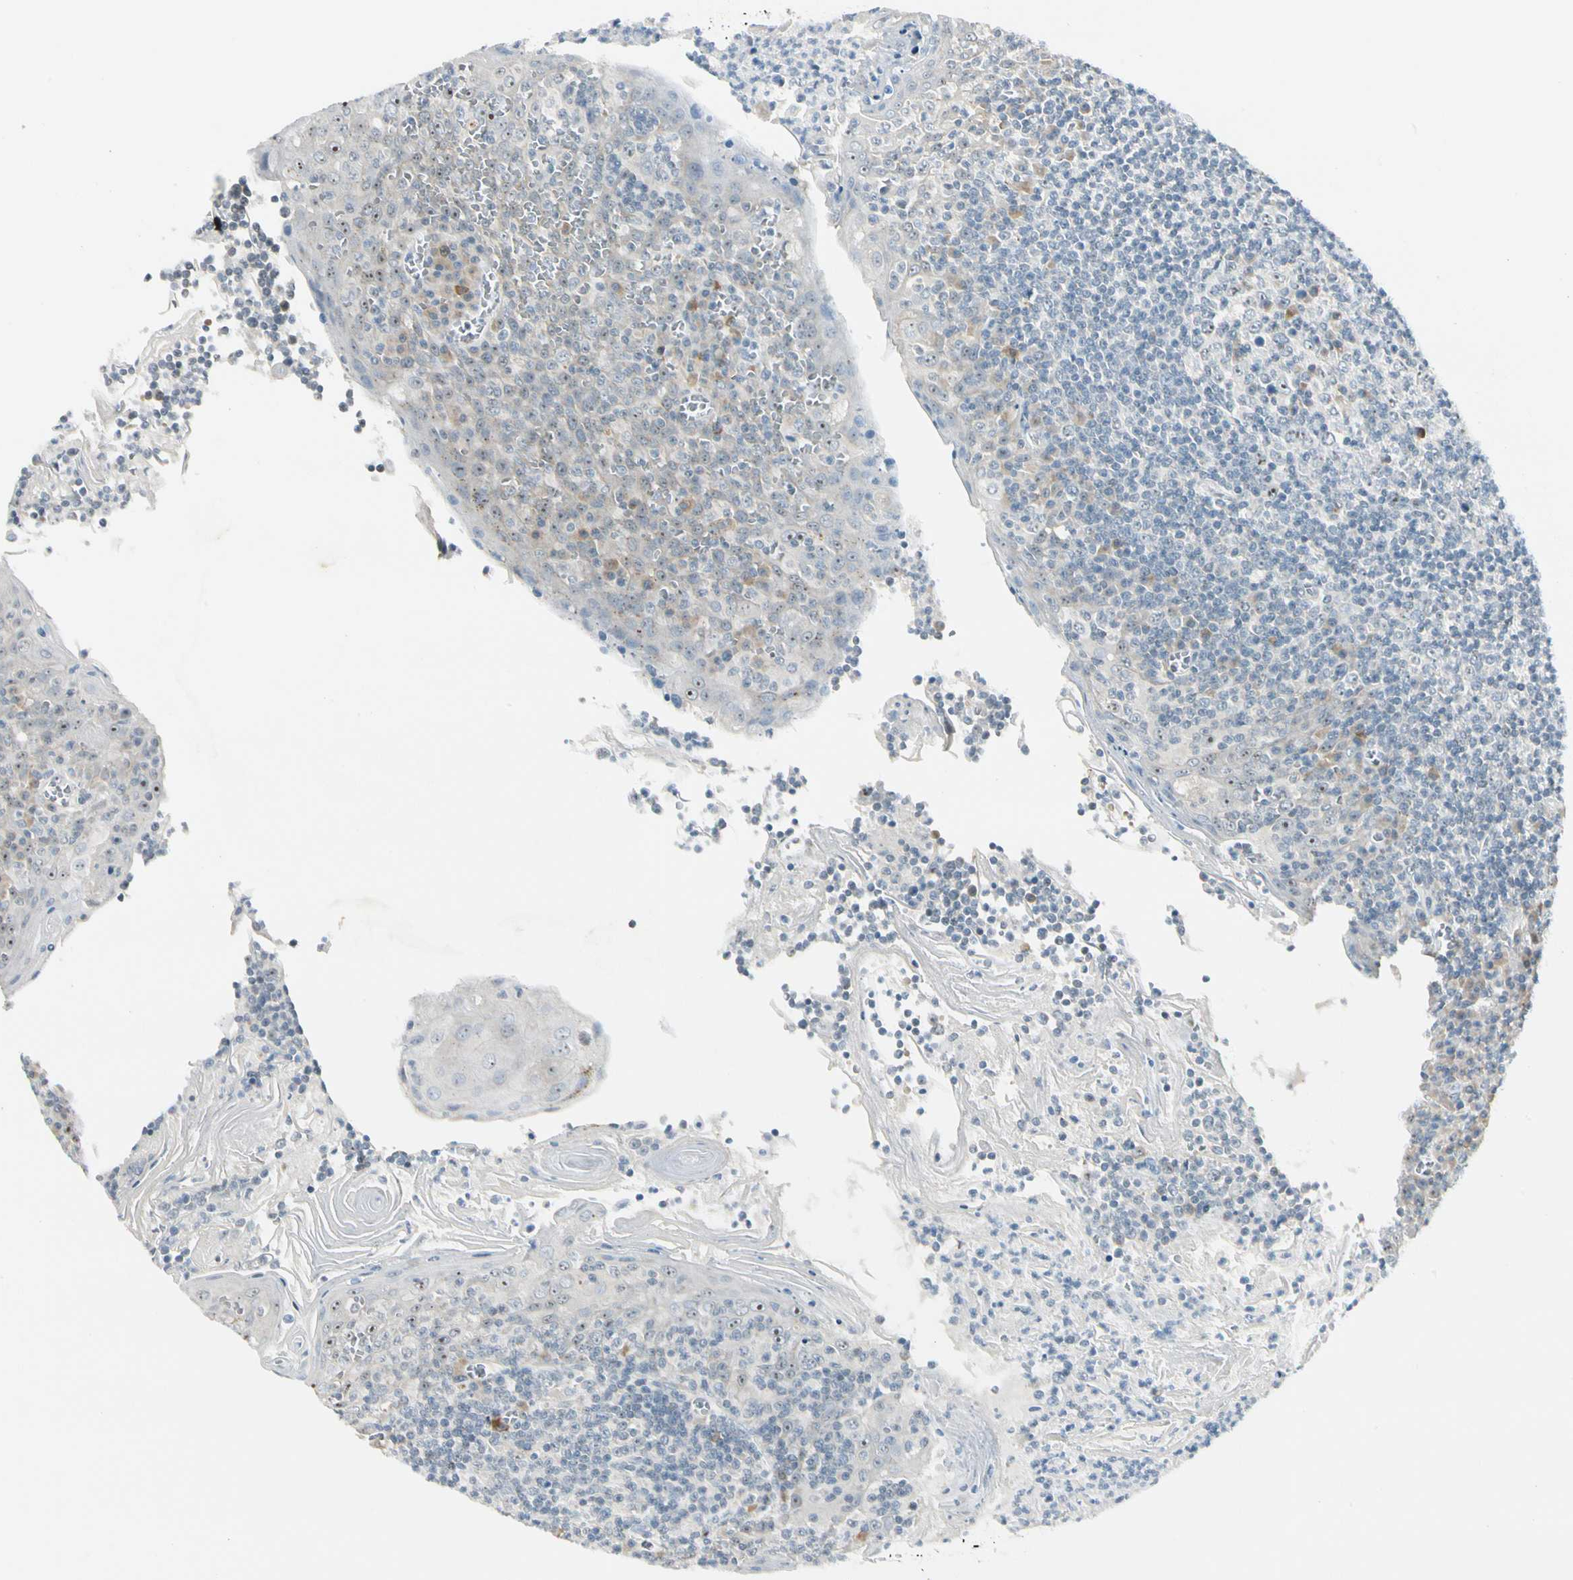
{"staining": {"intensity": "negative", "quantity": "none", "location": "none"}, "tissue": "tonsil", "cell_type": "Germinal center cells", "image_type": "normal", "snomed": [{"axis": "morphology", "description": "Normal tissue, NOS"}, {"axis": "topography", "description": "Tonsil"}], "caption": "Micrograph shows no significant protein positivity in germinal center cells of benign tonsil.", "gene": "ZSCAN1", "patient": {"sex": "male", "age": 31}}